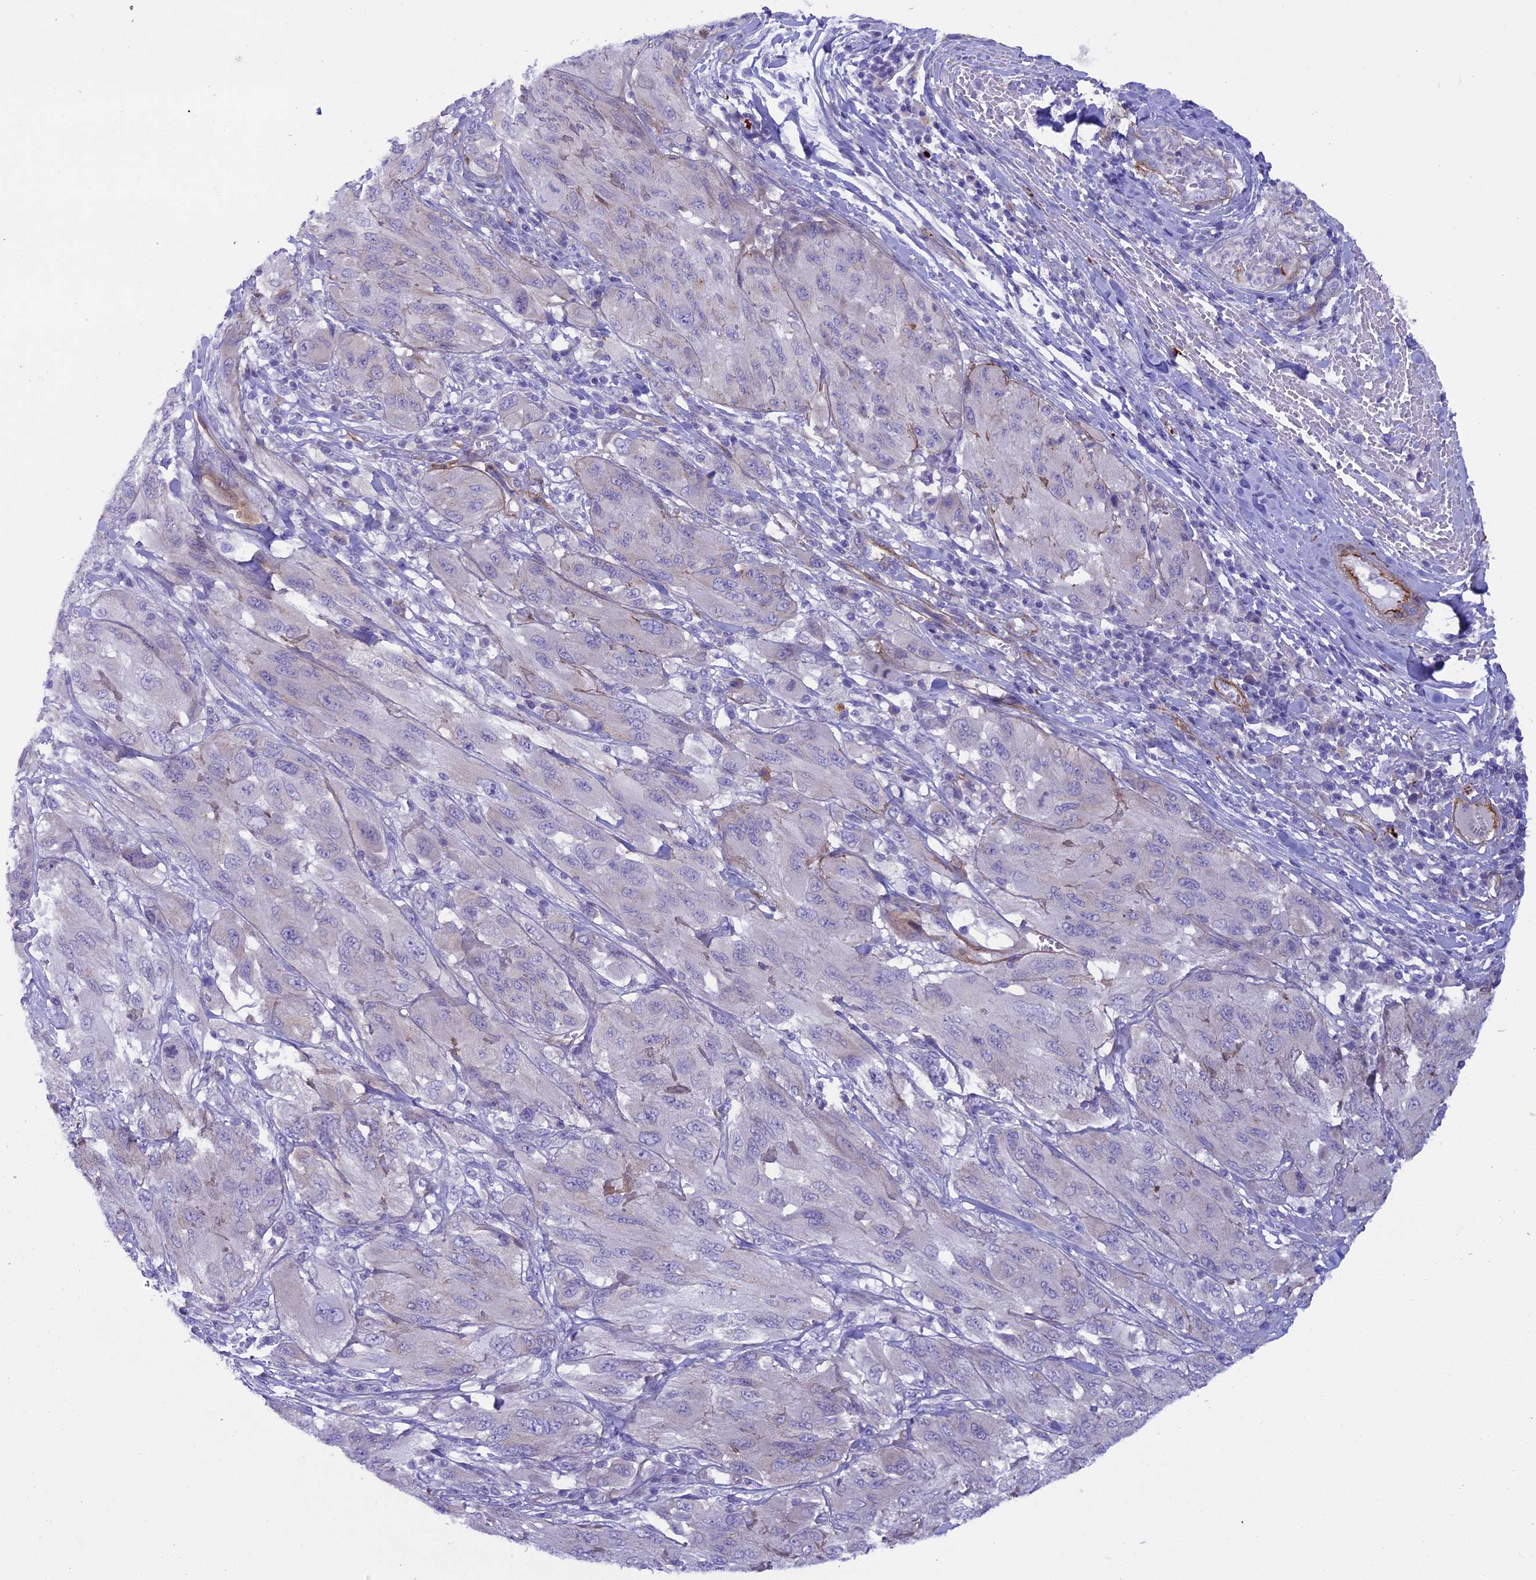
{"staining": {"intensity": "negative", "quantity": "none", "location": "none"}, "tissue": "melanoma", "cell_type": "Tumor cells", "image_type": "cancer", "snomed": [{"axis": "morphology", "description": "Malignant melanoma, NOS"}, {"axis": "topography", "description": "Skin"}], "caption": "This is an IHC histopathology image of human melanoma. There is no positivity in tumor cells.", "gene": "LOXL1", "patient": {"sex": "female", "age": 91}}